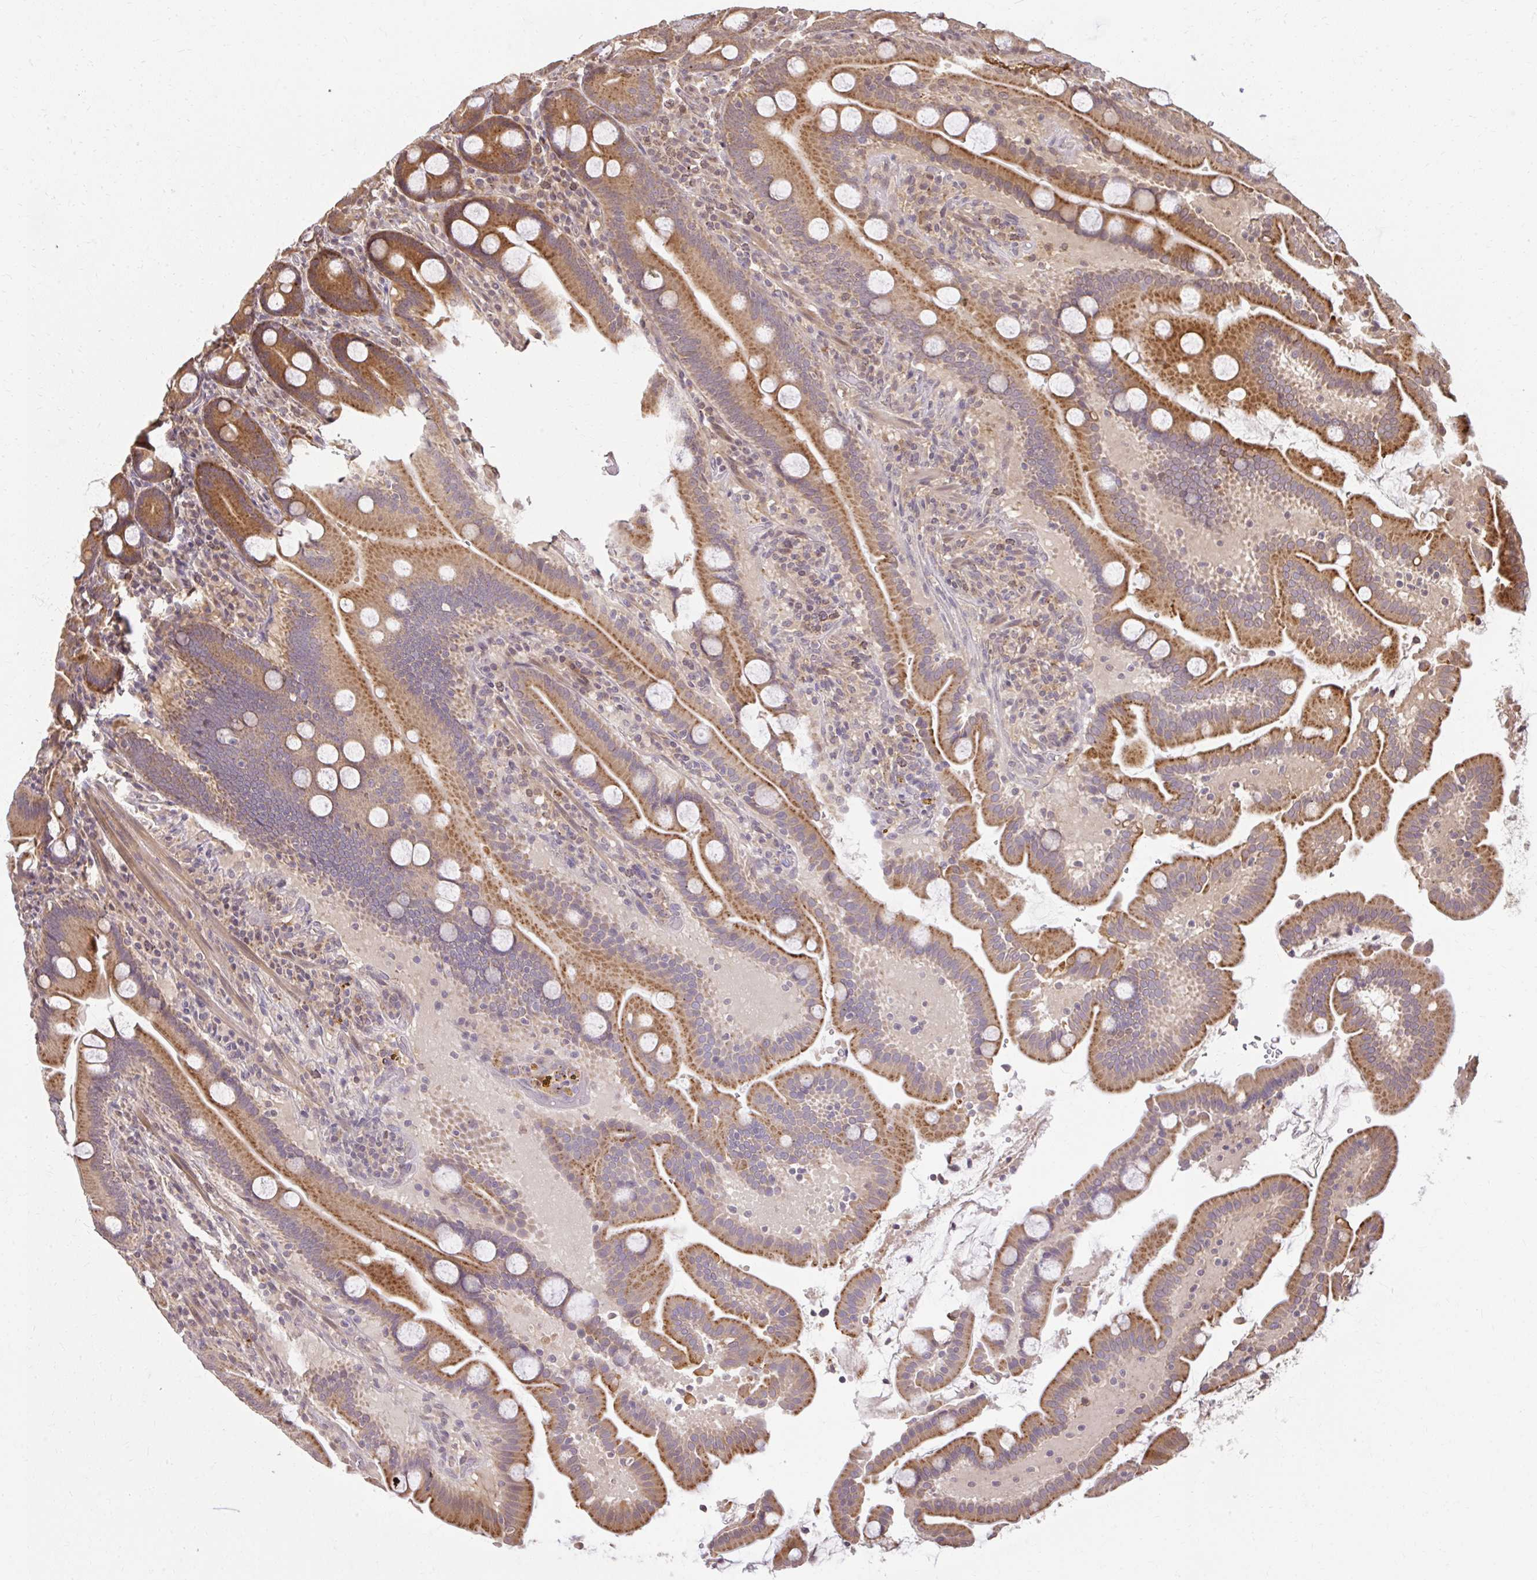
{"staining": {"intensity": "strong", "quantity": "25%-75%", "location": "cytoplasmic/membranous"}, "tissue": "duodenum", "cell_type": "Glandular cells", "image_type": "normal", "snomed": [{"axis": "morphology", "description": "Normal tissue, NOS"}, {"axis": "topography", "description": "Duodenum"}], "caption": "IHC of benign human duodenum demonstrates high levels of strong cytoplasmic/membranous positivity in approximately 25%-75% of glandular cells. (Stains: DAB (3,3'-diaminobenzidine) in brown, nuclei in blue, Microscopy: brightfield microscopy at high magnification).", "gene": "LARS2", "patient": {"sex": "male", "age": 55}}